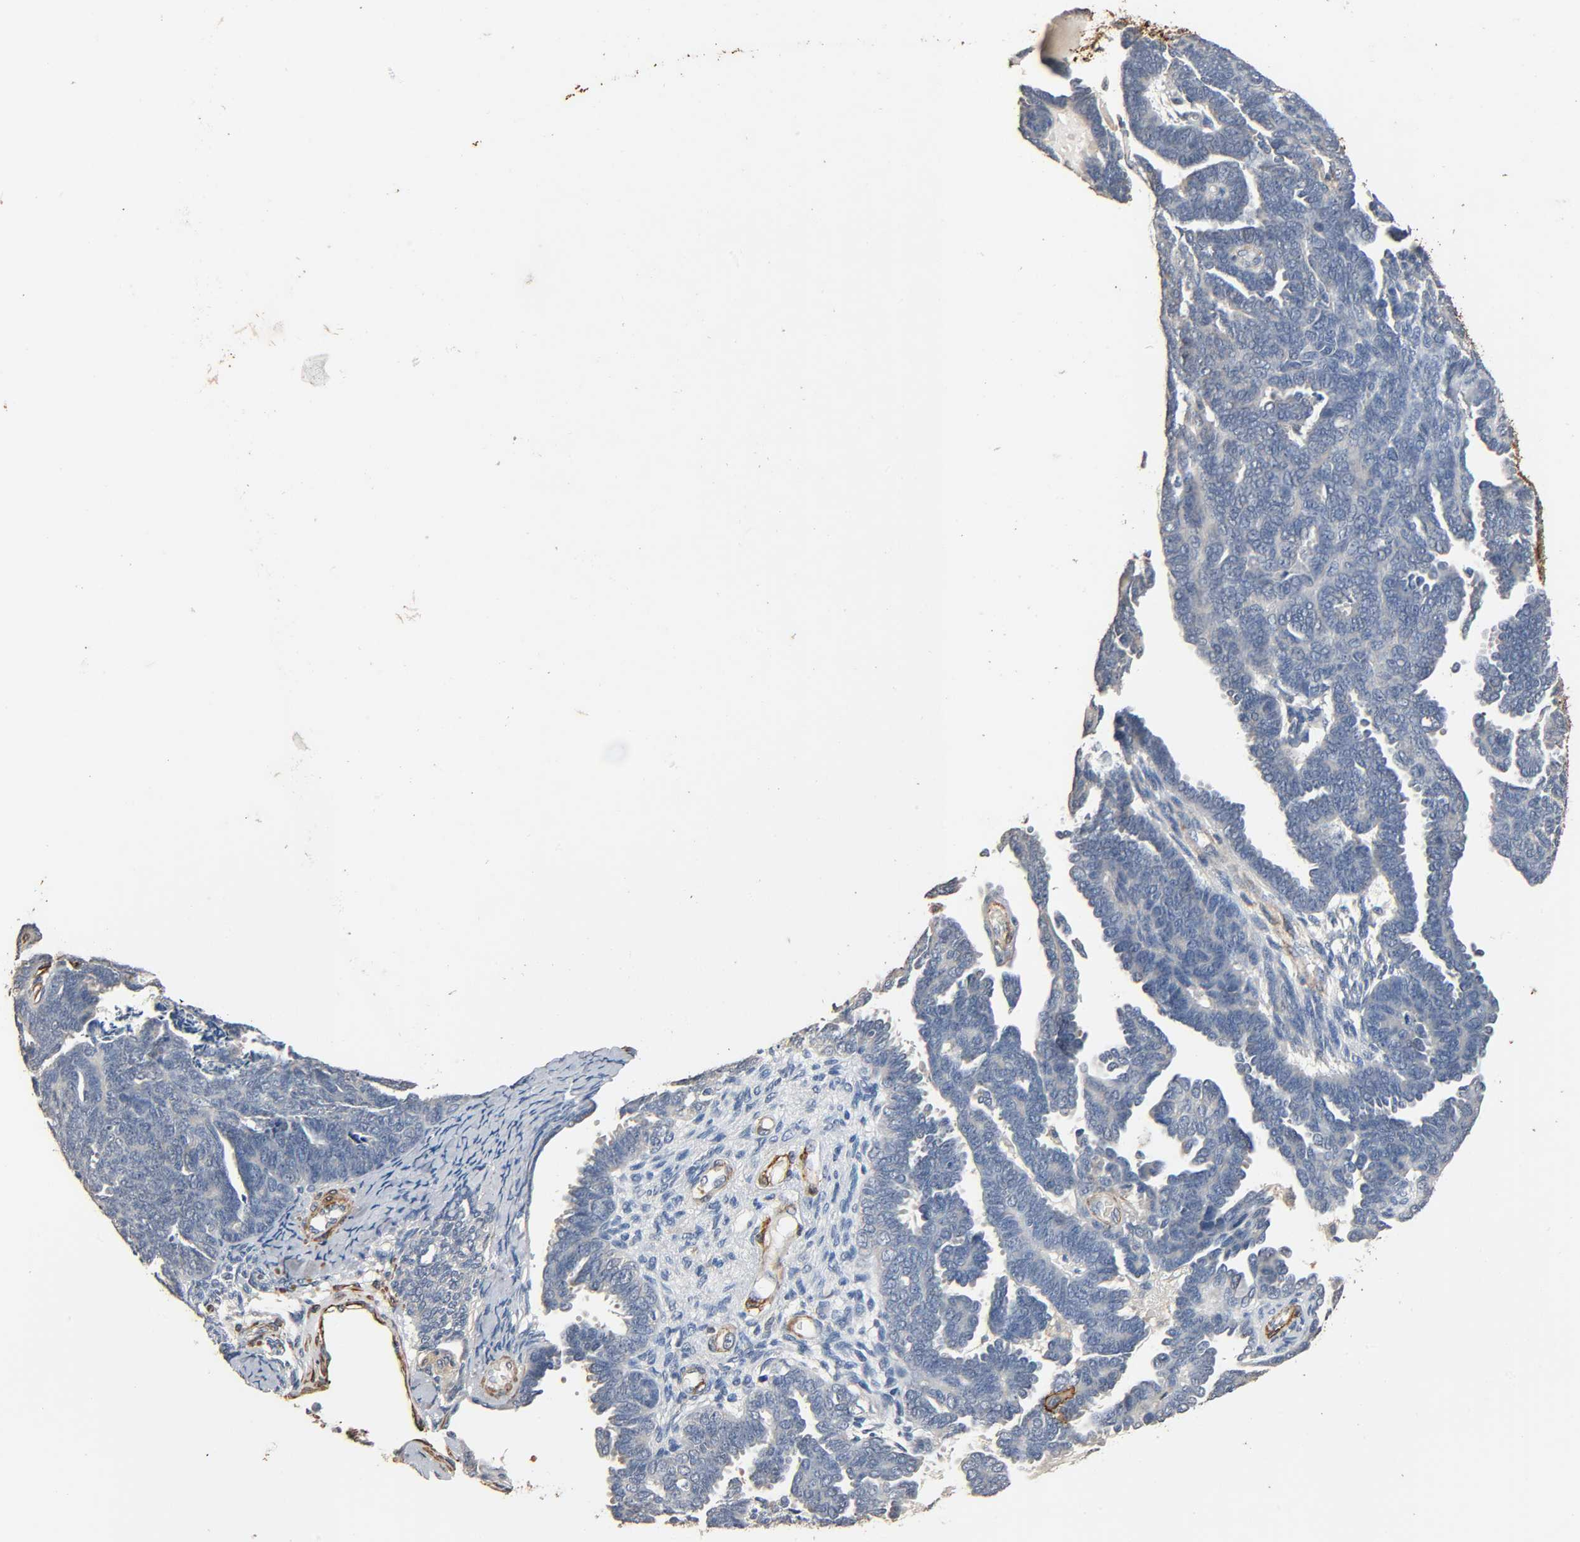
{"staining": {"intensity": "weak", "quantity": "<25%", "location": "cytoplasmic/membranous"}, "tissue": "endometrial cancer", "cell_type": "Tumor cells", "image_type": "cancer", "snomed": [{"axis": "morphology", "description": "Neoplasm, malignant, NOS"}, {"axis": "topography", "description": "Endometrium"}], "caption": "This is a histopathology image of IHC staining of endometrial cancer (neoplasm (malignant)), which shows no expression in tumor cells.", "gene": "GSTA3", "patient": {"sex": "female", "age": 74}}